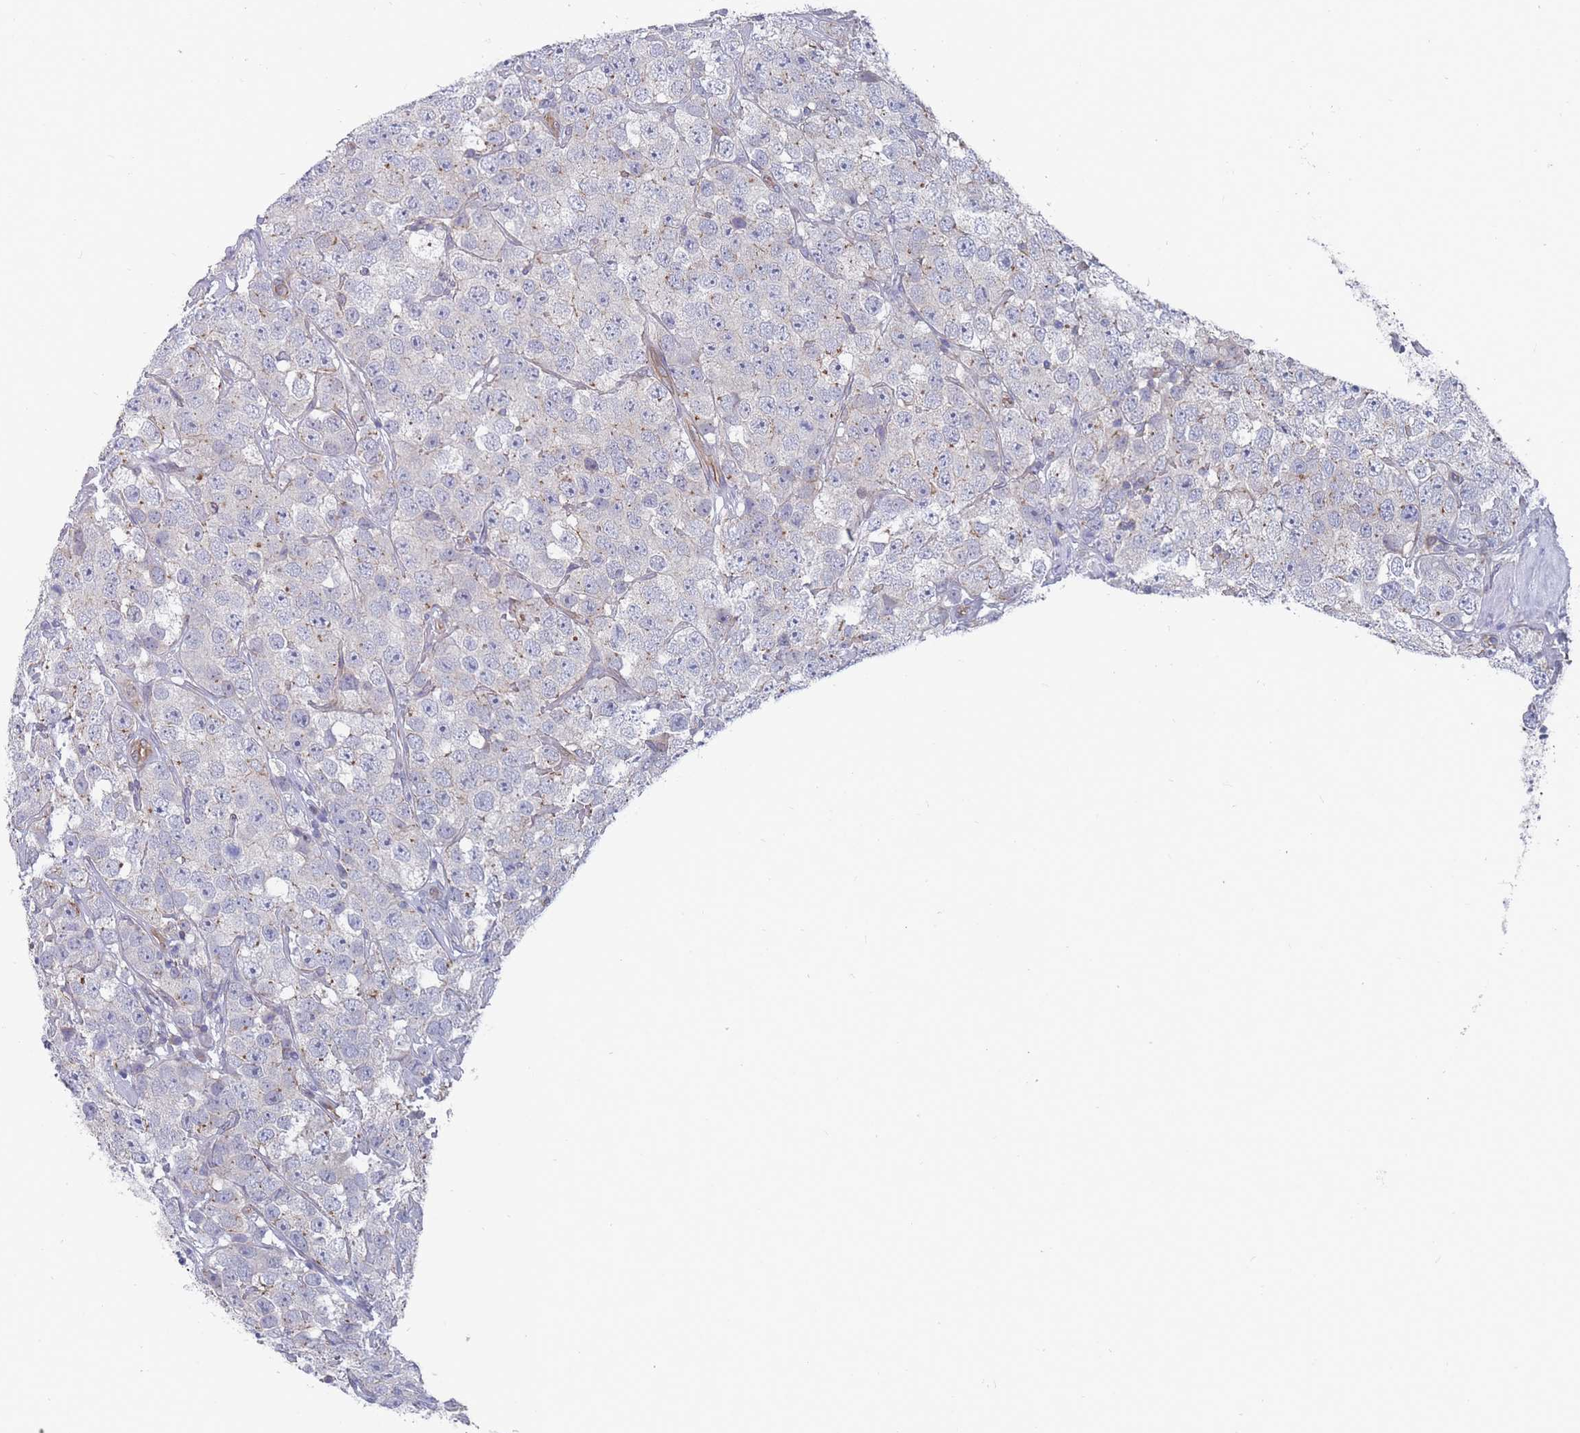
{"staining": {"intensity": "weak", "quantity": "<25%", "location": "cytoplasmic/membranous"}, "tissue": "testis cancer", "cell_type": "Tumor cells", "image_type": "cancer", "snomed": [{"axis": "morphology", "description": "Seminoma, NOS"}, {"axis": "topography", "description": "Testis"}], "caption": "This is a photomicrograph of IHC staining of seminoma (testis), which shows no expression in tumor cells.", "gene": "SLC1A6", "patient": {"sex": "male", "age": 28}}